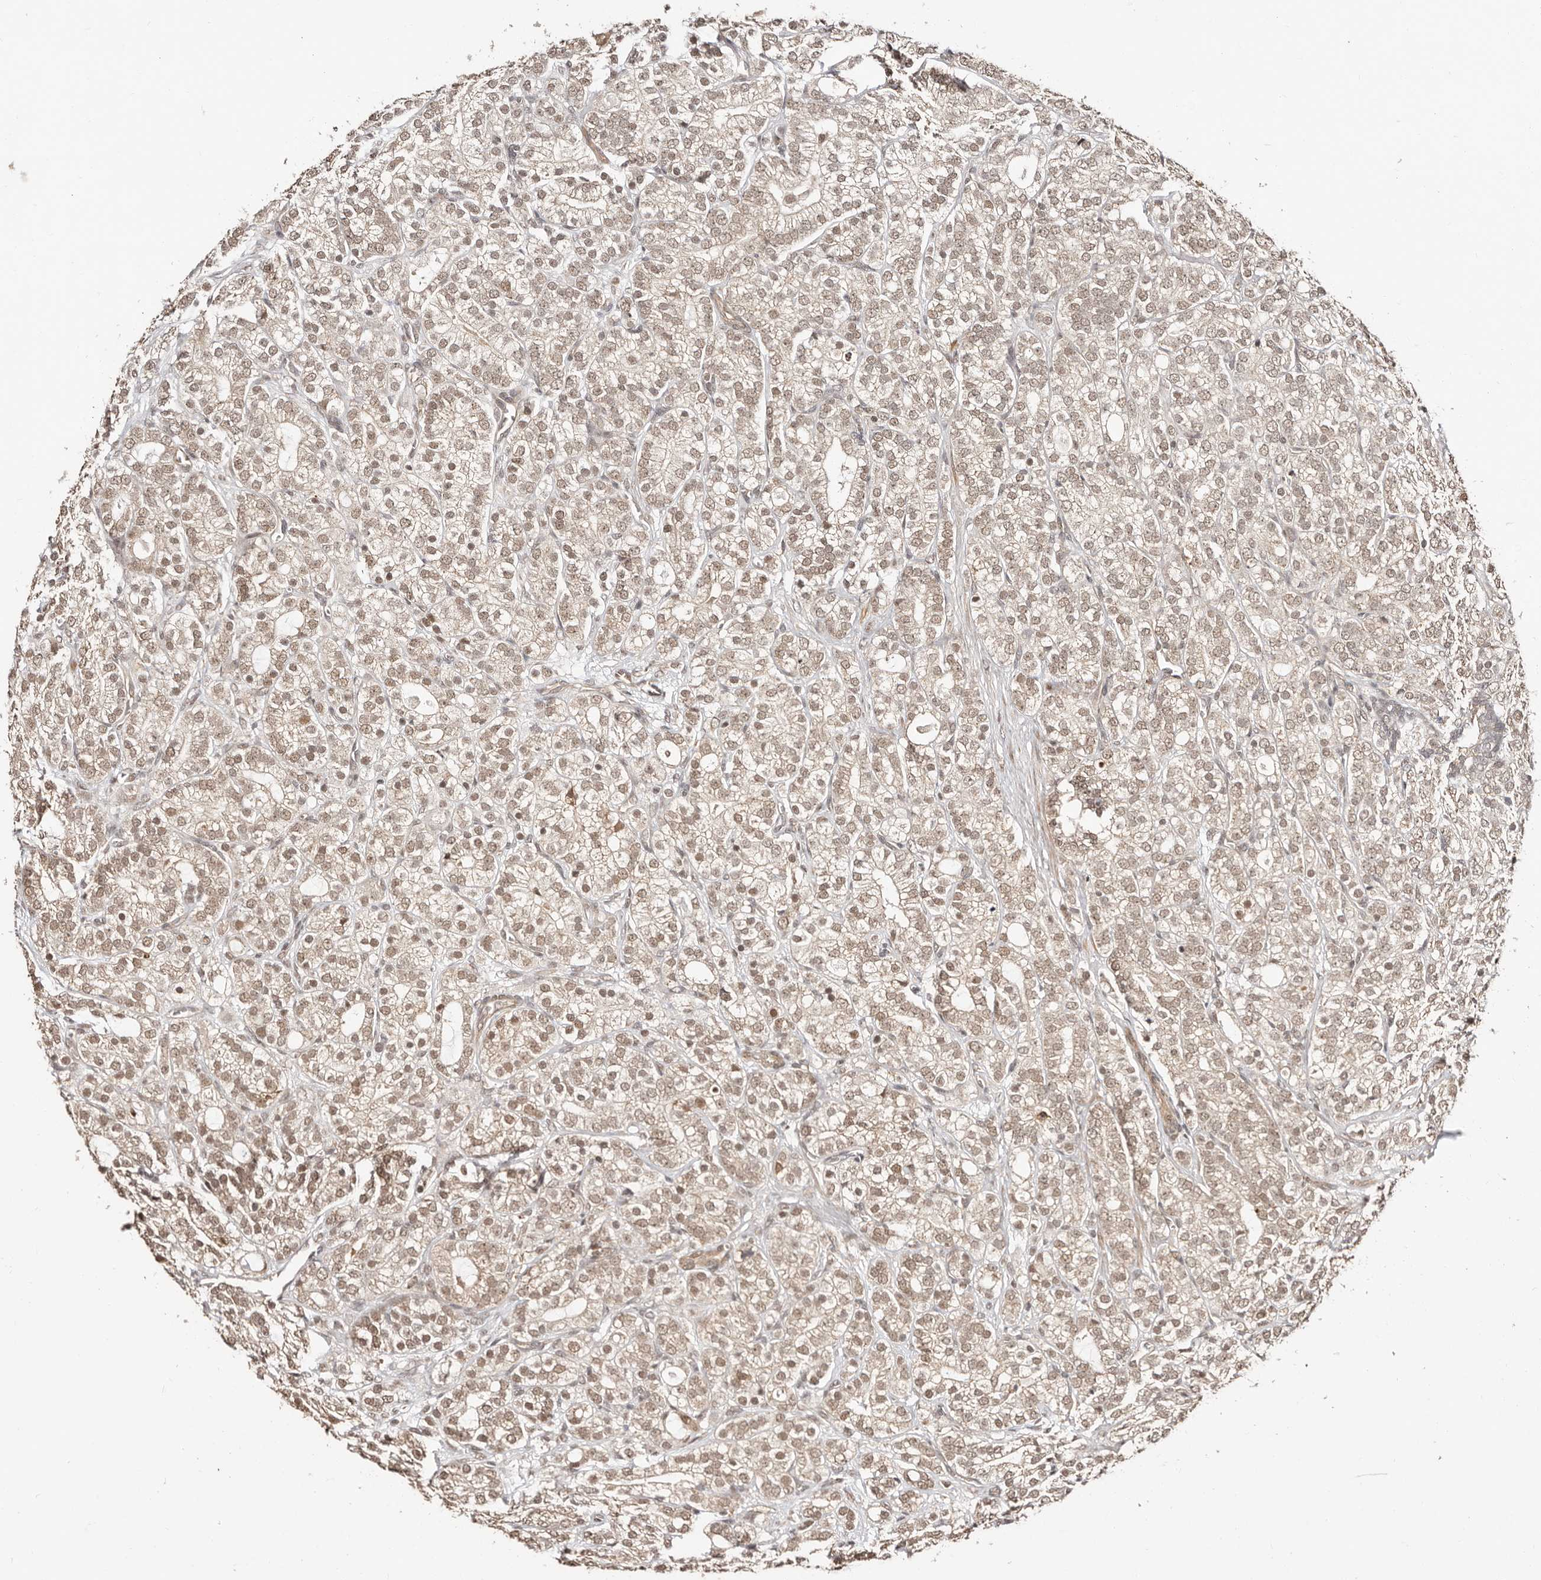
{"staining": {"intensity": "moderate", "quantity": ">75%", "location": "cytoplasmic/membranous,nuclear"}, "tissue": "prostate cancer", "cell_type": "Tumor cells", "image_type": "cancer", "snomed": [{"axis": "morphology", "description": "Adenocarcinoma, High grade"}, {"axis": "topography", "description": "Prostate"}], "caption": "High-magnification brightfield microscopy of prostate cancer stained with DAB (brown) and counterstained with hematoxylin (blue). tumor cells exhibit moderate cytoplasmic/membranous and nuclear expression is appreciated in about>75% of cells.", "gene": "CTNNBL1", "patient": {"sex": "male", "age": 57}}